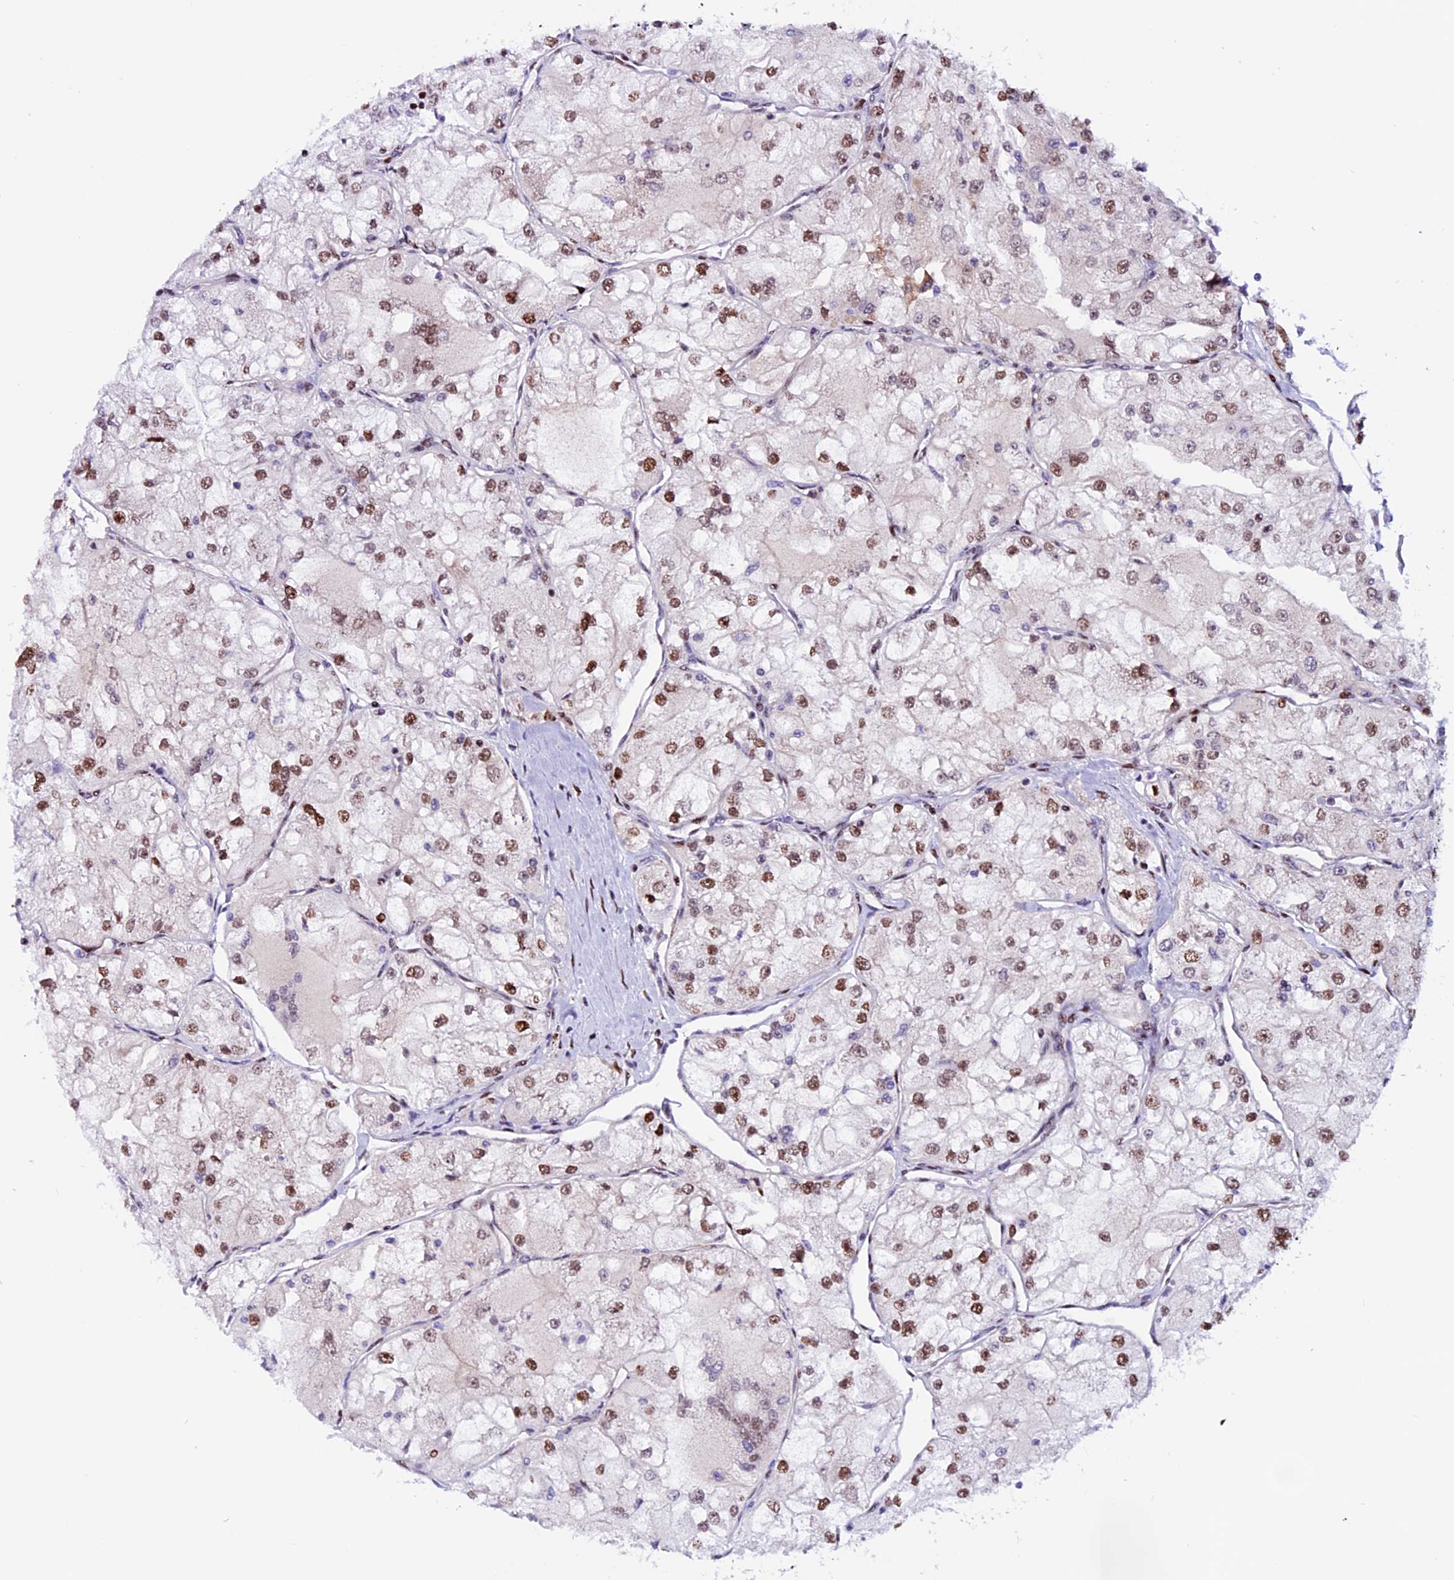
{"staining": {"intensity": "moderate", "quantity": ">75%", "location": "nuclear"}, "tissue": "renal cancer", "cell_type": "Tumor cells", "image_type": "cancer", "snomed": [{"axis": "morphology", "description": "Adenocarcinoma, NOS"}, {"axis": "topography", "description": "Kidney"}], "caption": "Renal cancer (adenocarcinoma) stained with immunohistochemistry (IHC) exhibits moderate nuclear staining in about >75% of tumor cells.", "gene": "RINL", "patient": {"sex": "female", "age": 72}}